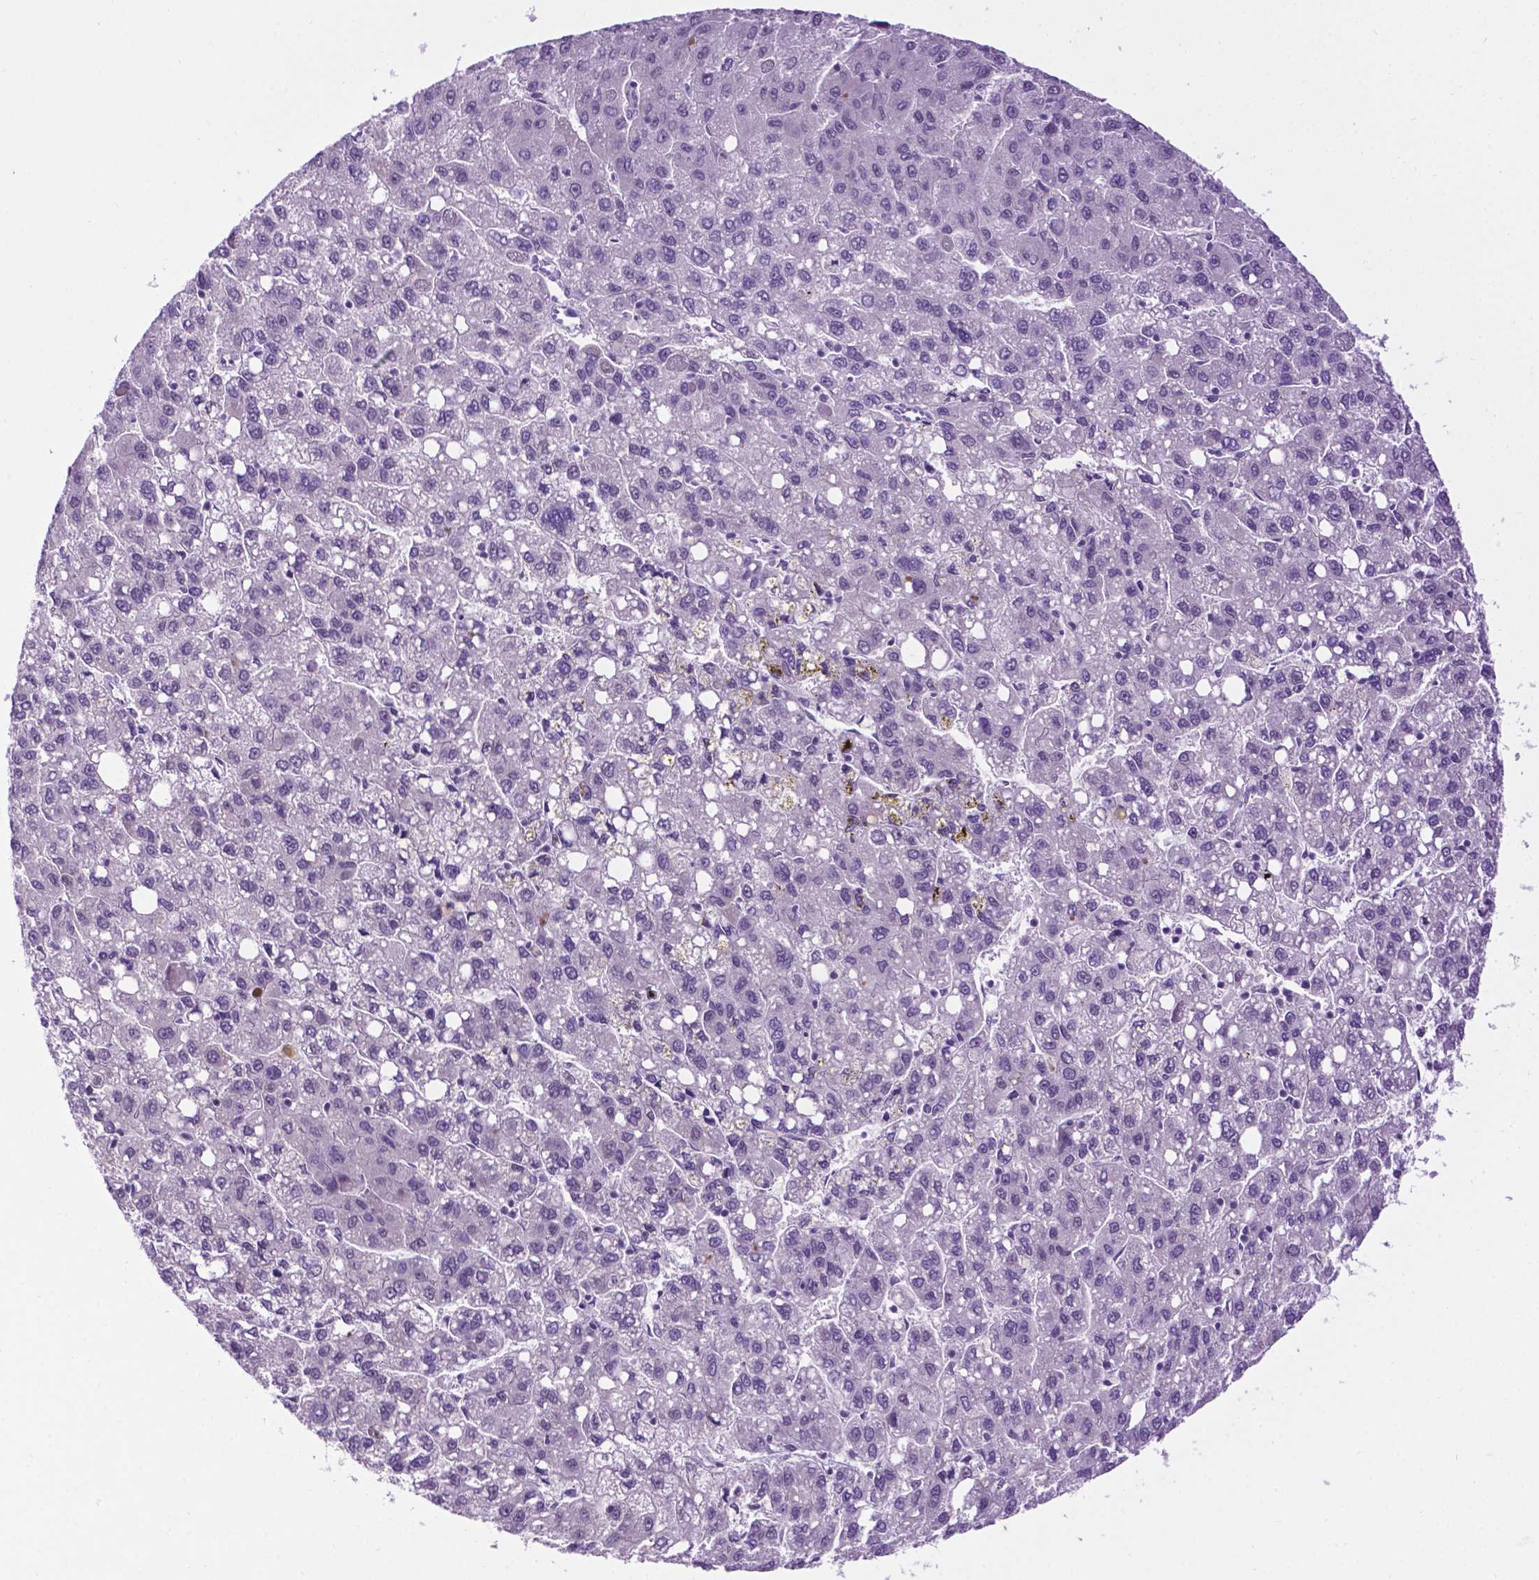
{"staining": {"intensity": "negative", "quantity": "none", "location": "none"}, "tissue": "liver cancer", "cell_type": "Tumor cells", "image_type": "cancer", "snomed": [{"axis": "morphology", "description": "Carcinoma, Hepatocellular, NOS"}, {"axis": "topography", "description": "Liver"}], "caption": "Tumor cells show no significant expression in liver hepatocellular carcinoma.", "gene": "COL23A1", "patient": {"sex": "female", "age": 82}}